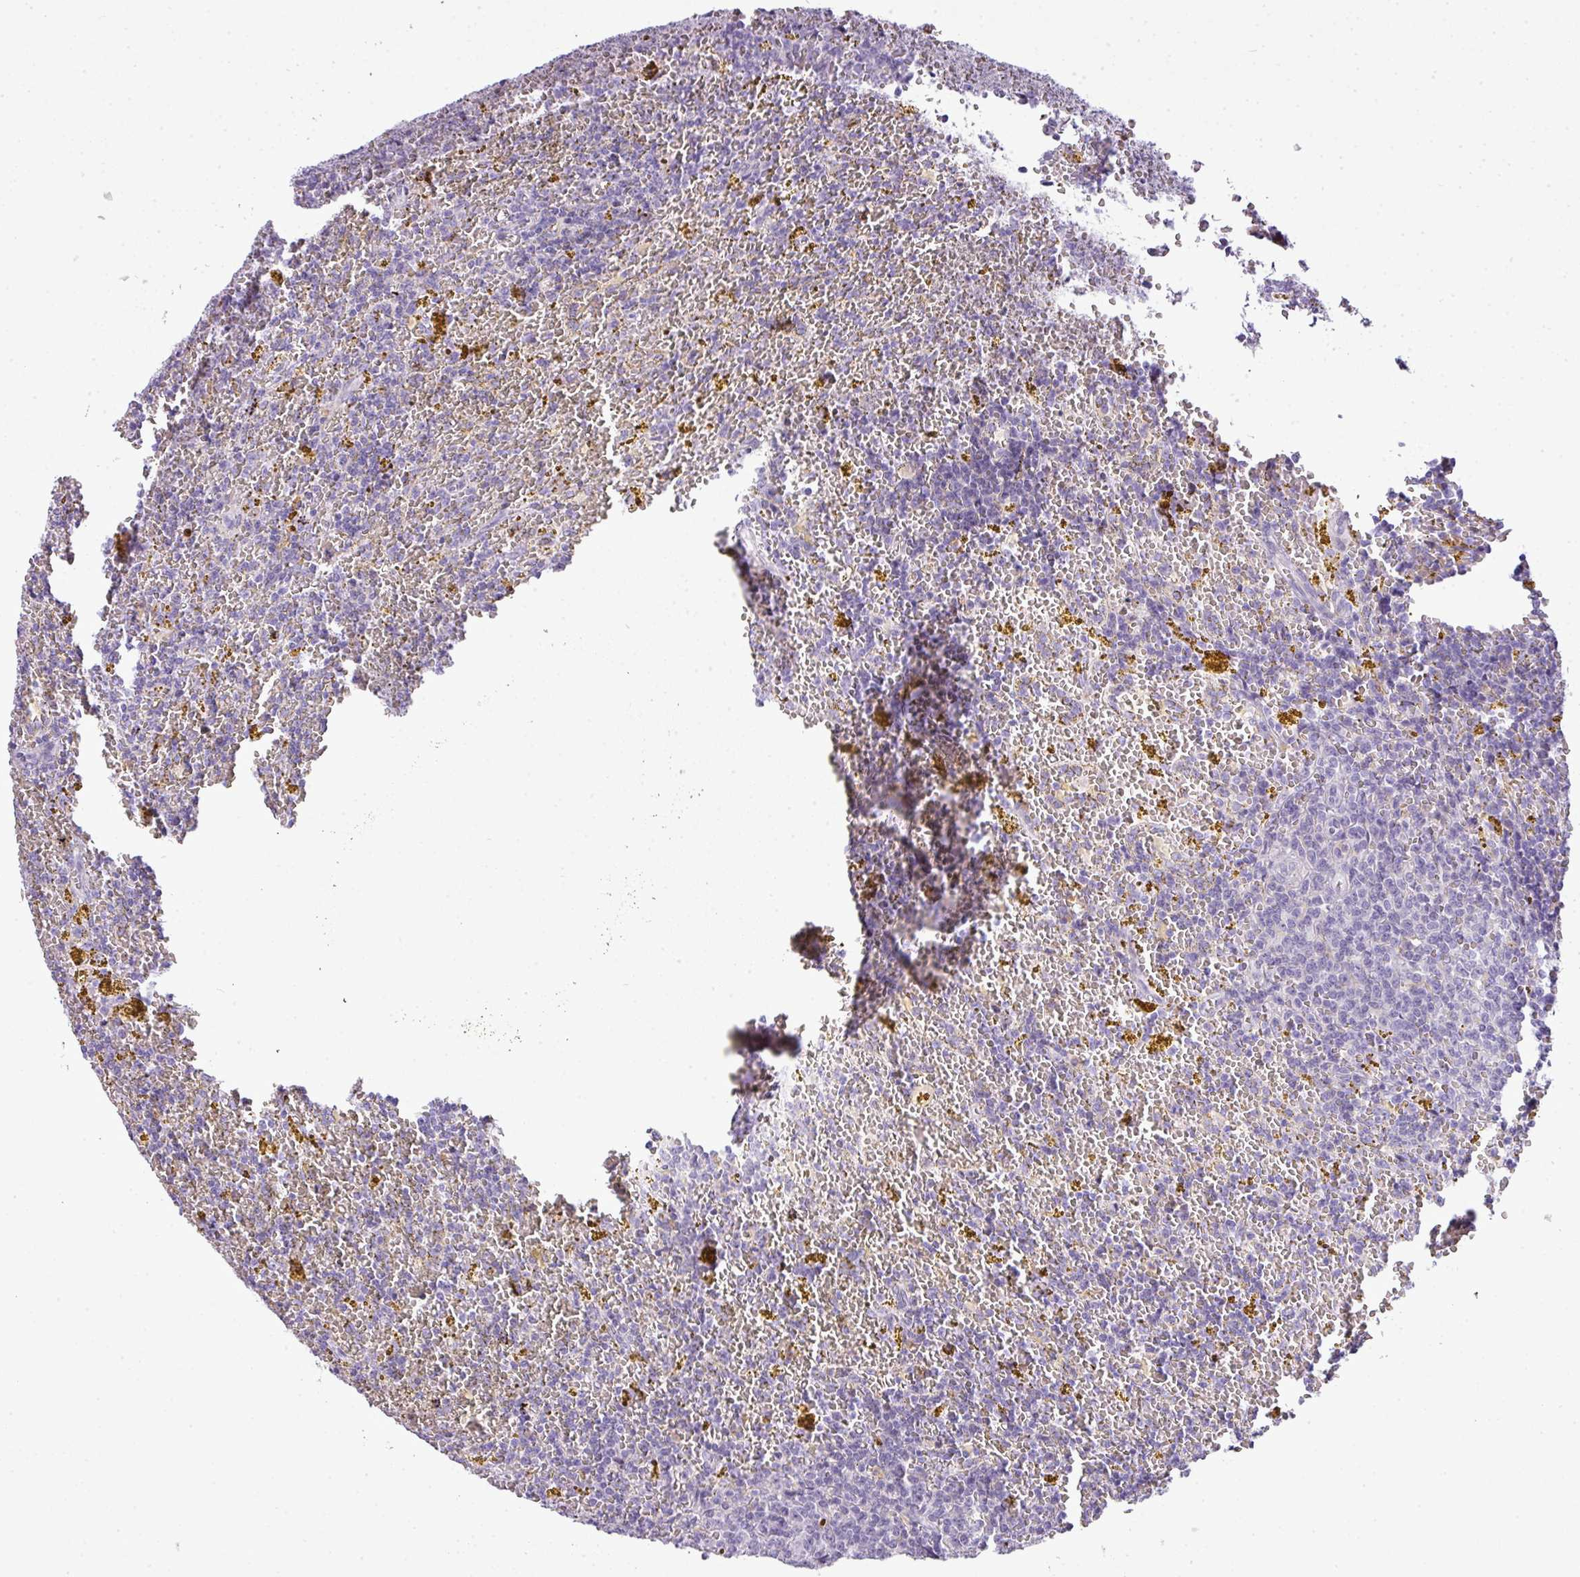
{"staining": {"intensity": "negative", "quantity": "none", "location": "none"}, "tissue": "lymphoma", "cell_type": "Tumor cells", "image_type": "cancer", "snomed": [{"axis": "morphology", "description": "Malignant lymphoma, non-Hodgkin's type, Low grade"}, {"axis": "topography", "description": "Spleen"}, {"axis": "topography", "description": "Lymph node"}], "caption": "A high-resolution micrograph shows immunohistochemistry staining of low-grade malignant lymphoma, non-Hodgkin's type, which displays no significant expression in tumor cells.", "gene": "C4B", "patient": {"sex": "female", "age": 66}}